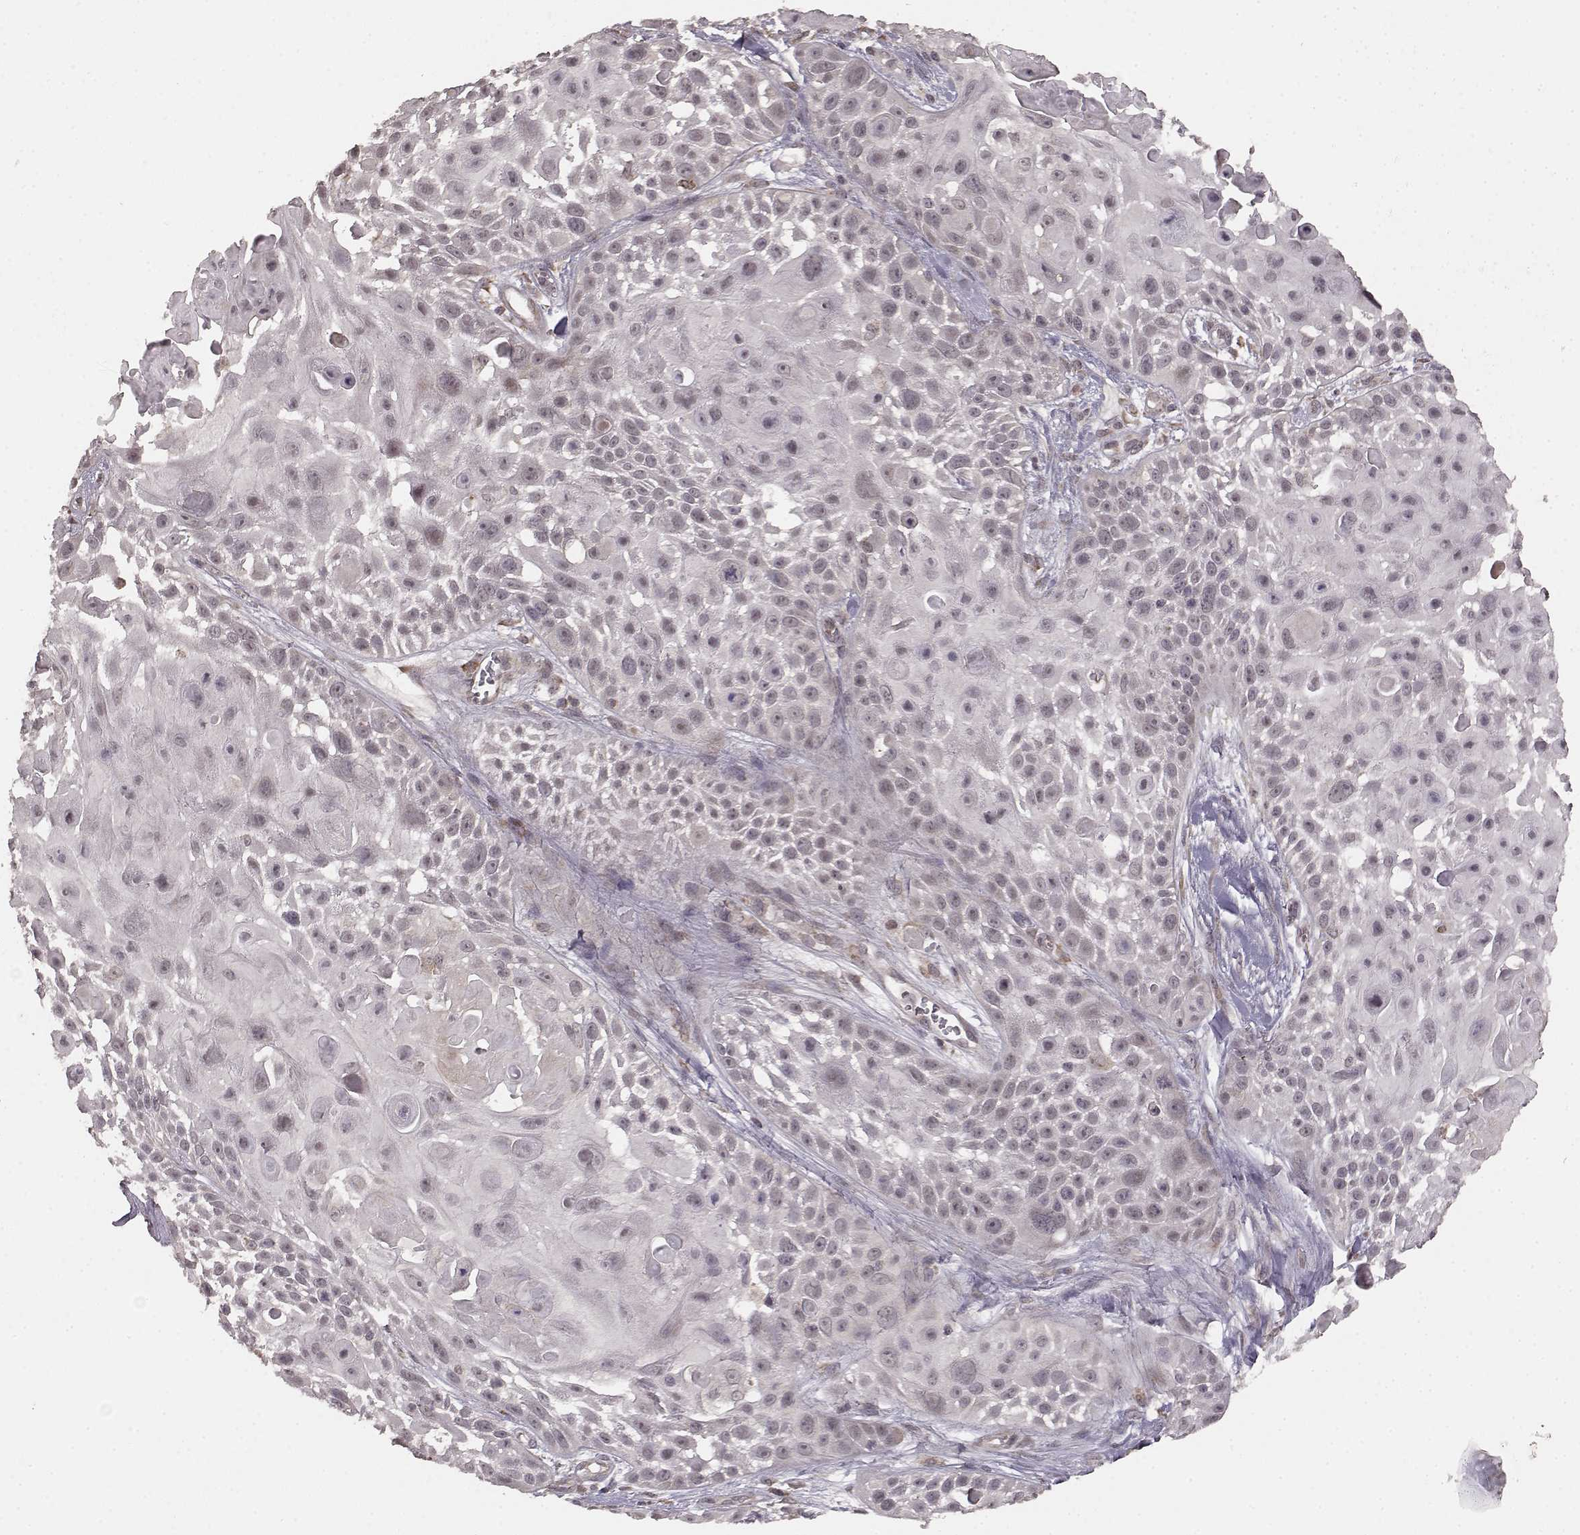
{"staining": {"intensity": "negative", "quantity": "none", "location": "none"}, "tissue": "skin cancer", "cell_type": "Tumor cells", "image_type": "cancer", "snomed": [{"axis": "morphology", "description": "Squamous cell carcinoma, NOS"}, {"axis": "topography", "description": "Skin"}, {"axis": "topography", "description": "Anal"}], "caption": "An image of human skin cancer is negative for staining in tumor cells.", "gene": "ELOVL5", "patient": {"sex": "female", "age": 75}}